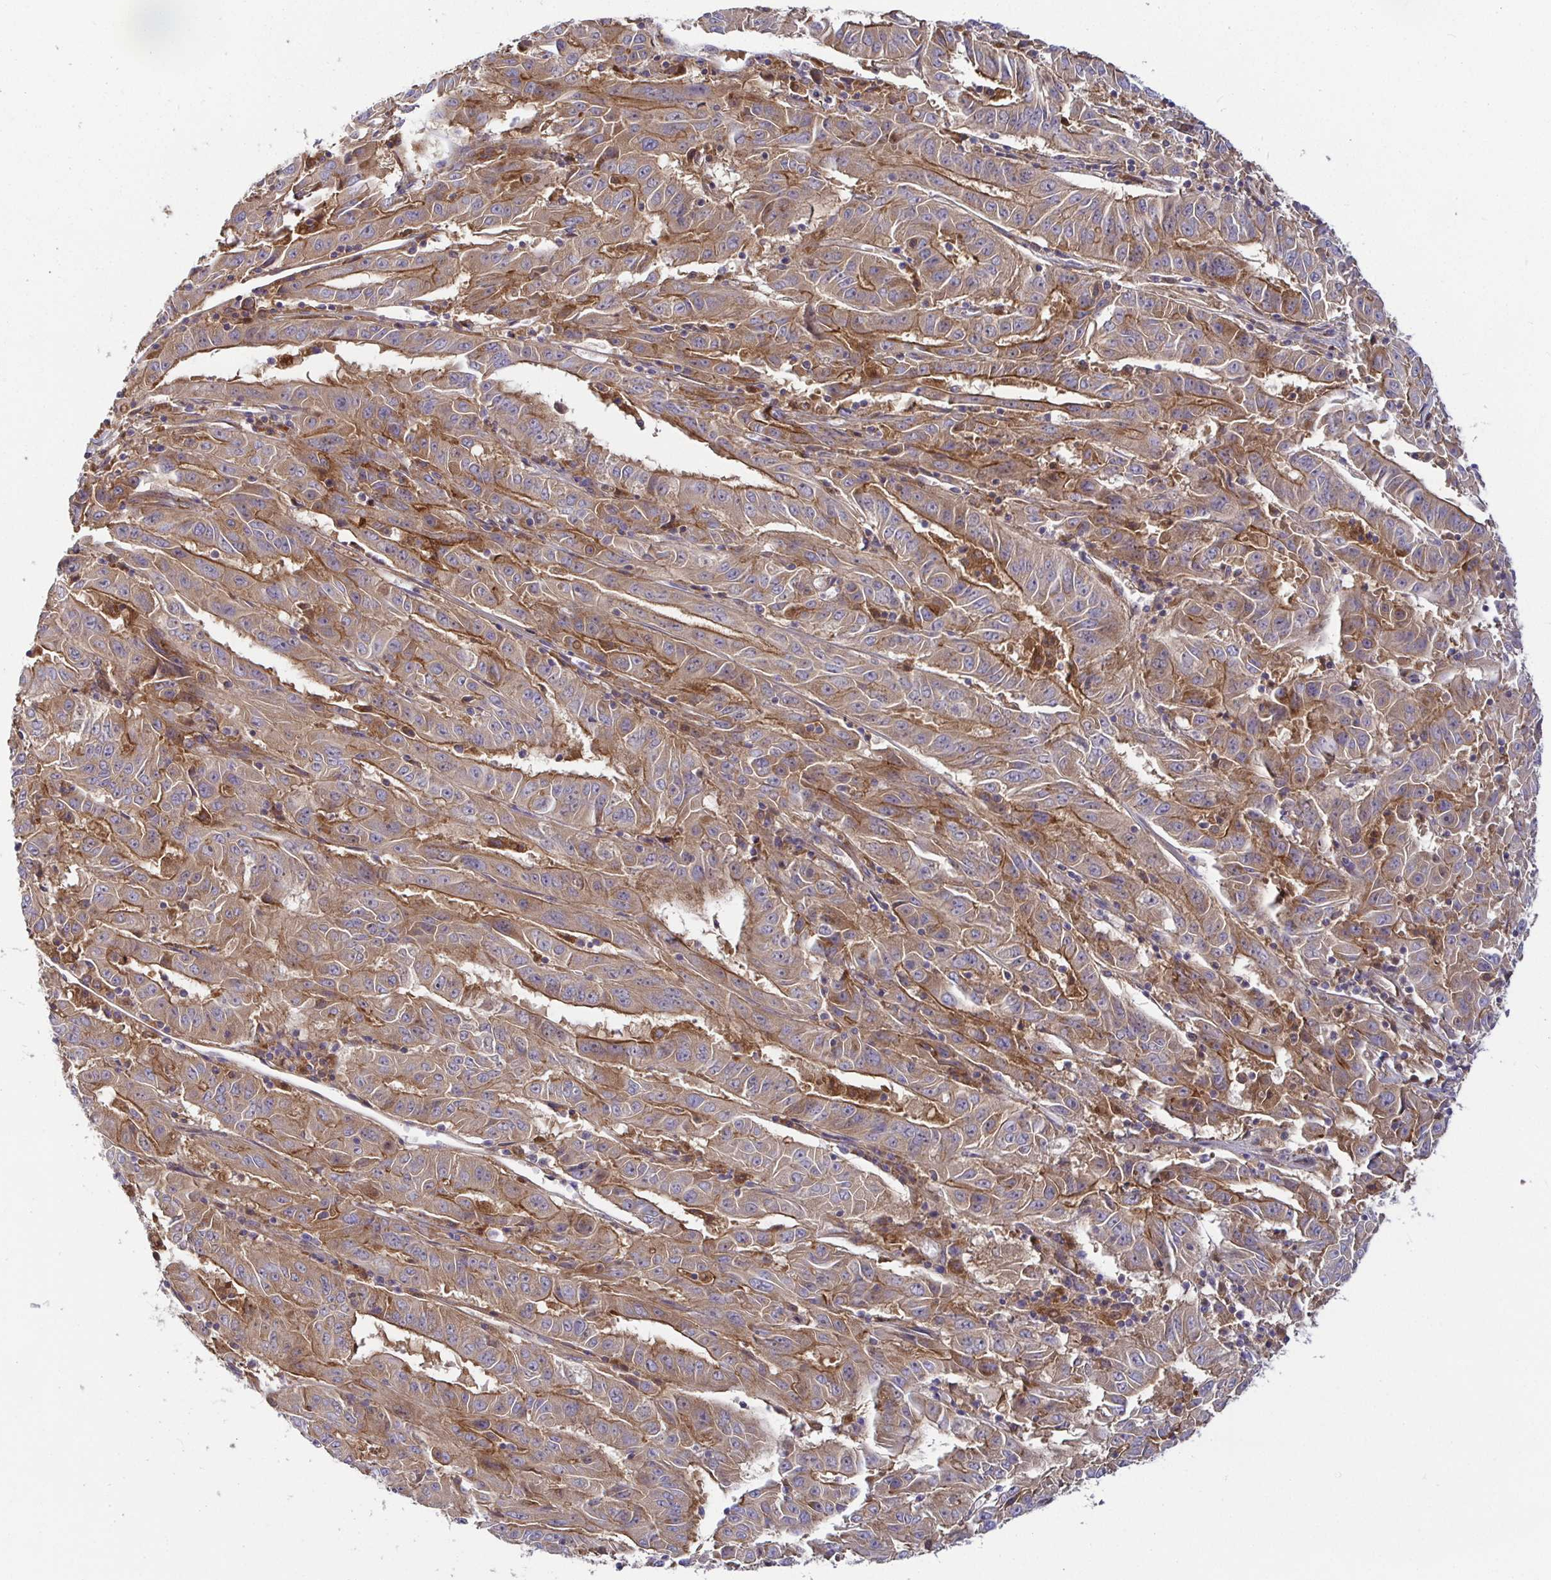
{"staining": {"intensity": "moderate", "quantity": ">75%", "location": "cytoplasmic/membranous"}, "tissue": "pancreatic cancer", "cell_type": "Tumor cells", "image_type": "cancer", "snomed": [{"axis": "morphology", "description": "Adenocarcinoma, NOS"}, {"axis": "topography", "description": "Pancreas"}], "caption": "Tumor cells show moderate cytoplasmic/membranous positivity in about >75% of cells in pancreatic cancer (adenocarcinoma).", "gene": "SNX8", "patient": {"sex": "male", "age": 63}}